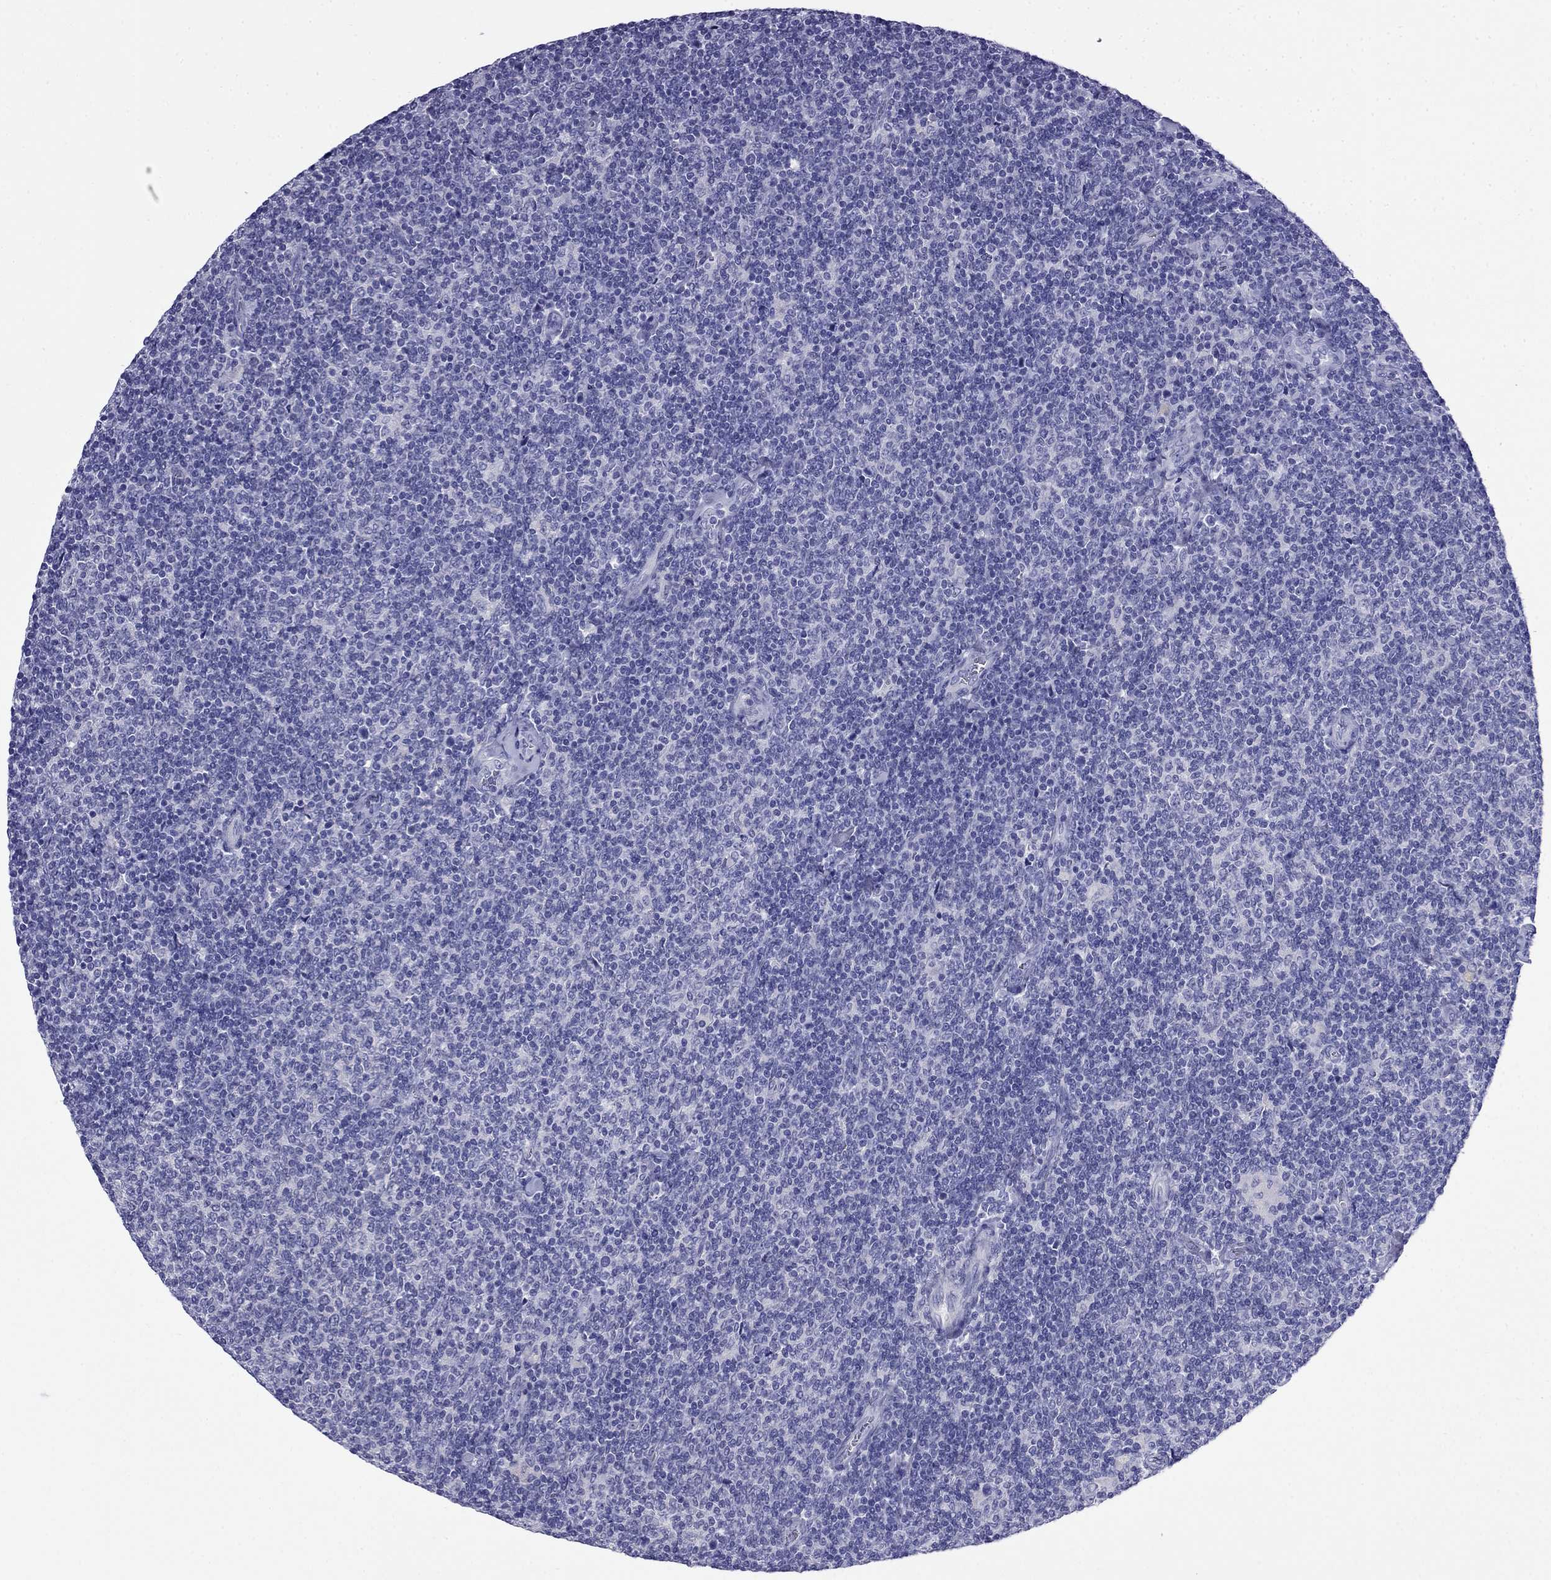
{"staining": {"intensity": "negative", "quantity": "none", "location": "none"}, "tissue": "lymphoma", "cell_type": "Tumor cells", "image_type": "cancer", "snomed": [{"axis": "morphology", "description": "Malignant lymphoma, non-Hodgkin's type, Low grade"}, {"axis": "topography", "description": "Lymph node"}], "caption": "The histopathology image shows no significant expression in tumor cells of malignant lymphoma, non-Hodgkin's type (low-grade).", "gene": "MYO15A", "patient": {"sex": "male", "age": 52}}